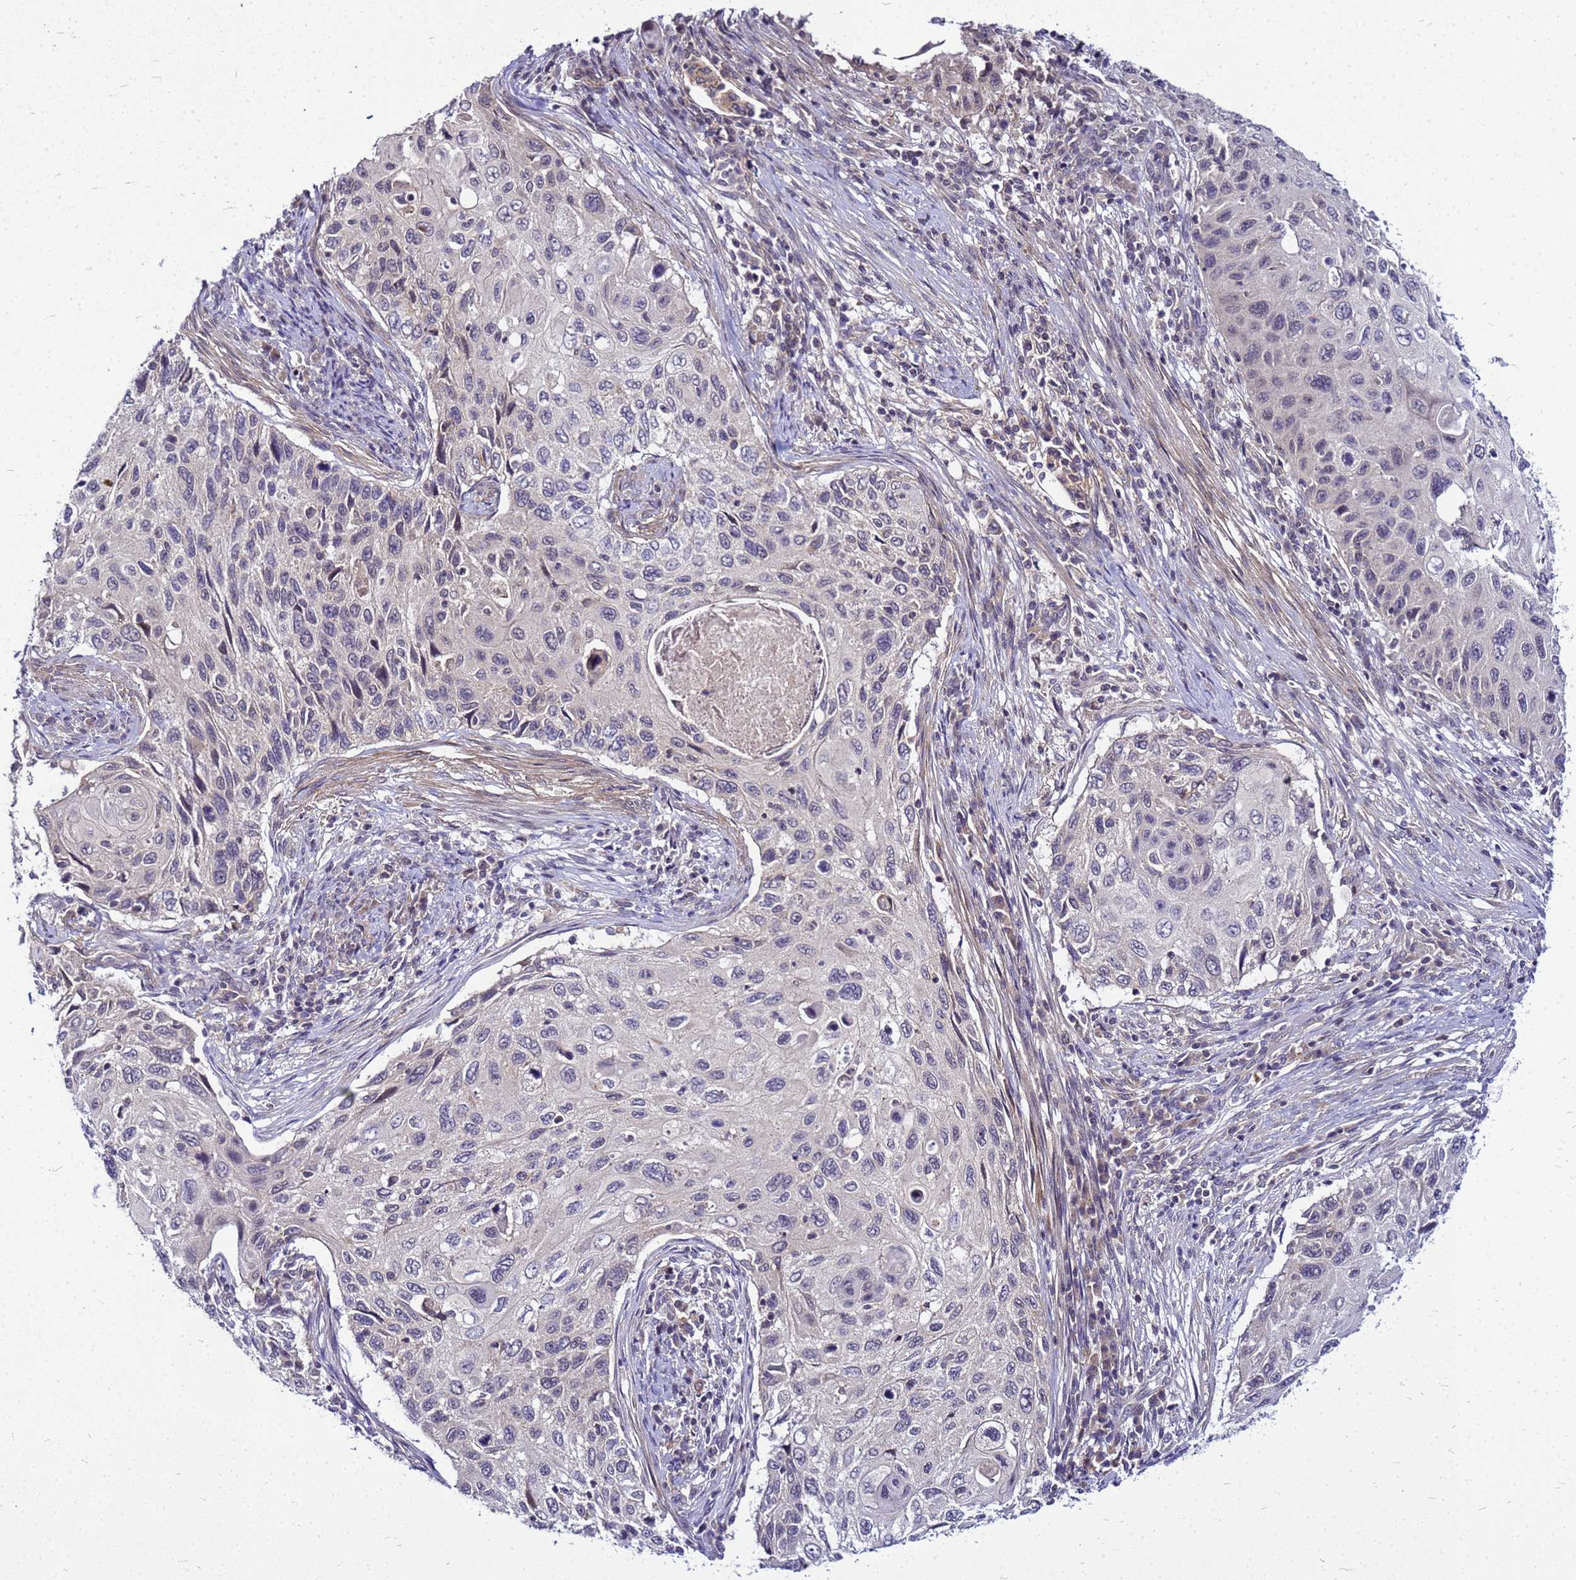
{"staining": {"intensity": "negative", "quantity": "none", "location": "none"}, "tissue": "cervical cancer", "cell_type": "Tumor cells", "image_type": "cancer", "snomed": [{"axis": "morphology", "description": "Squamous cell carcinoma, NOS"}, {"axis": "topography", "description": "Cervix"}], "caption": "Image shows no protein positivity in tumor cells of squamous cell carcinoma (cervical) tissue. (DAB immunohistochemistry, high magnification).", "gene": "SAT1", "patient": {"sex": "female", "age": 70}}